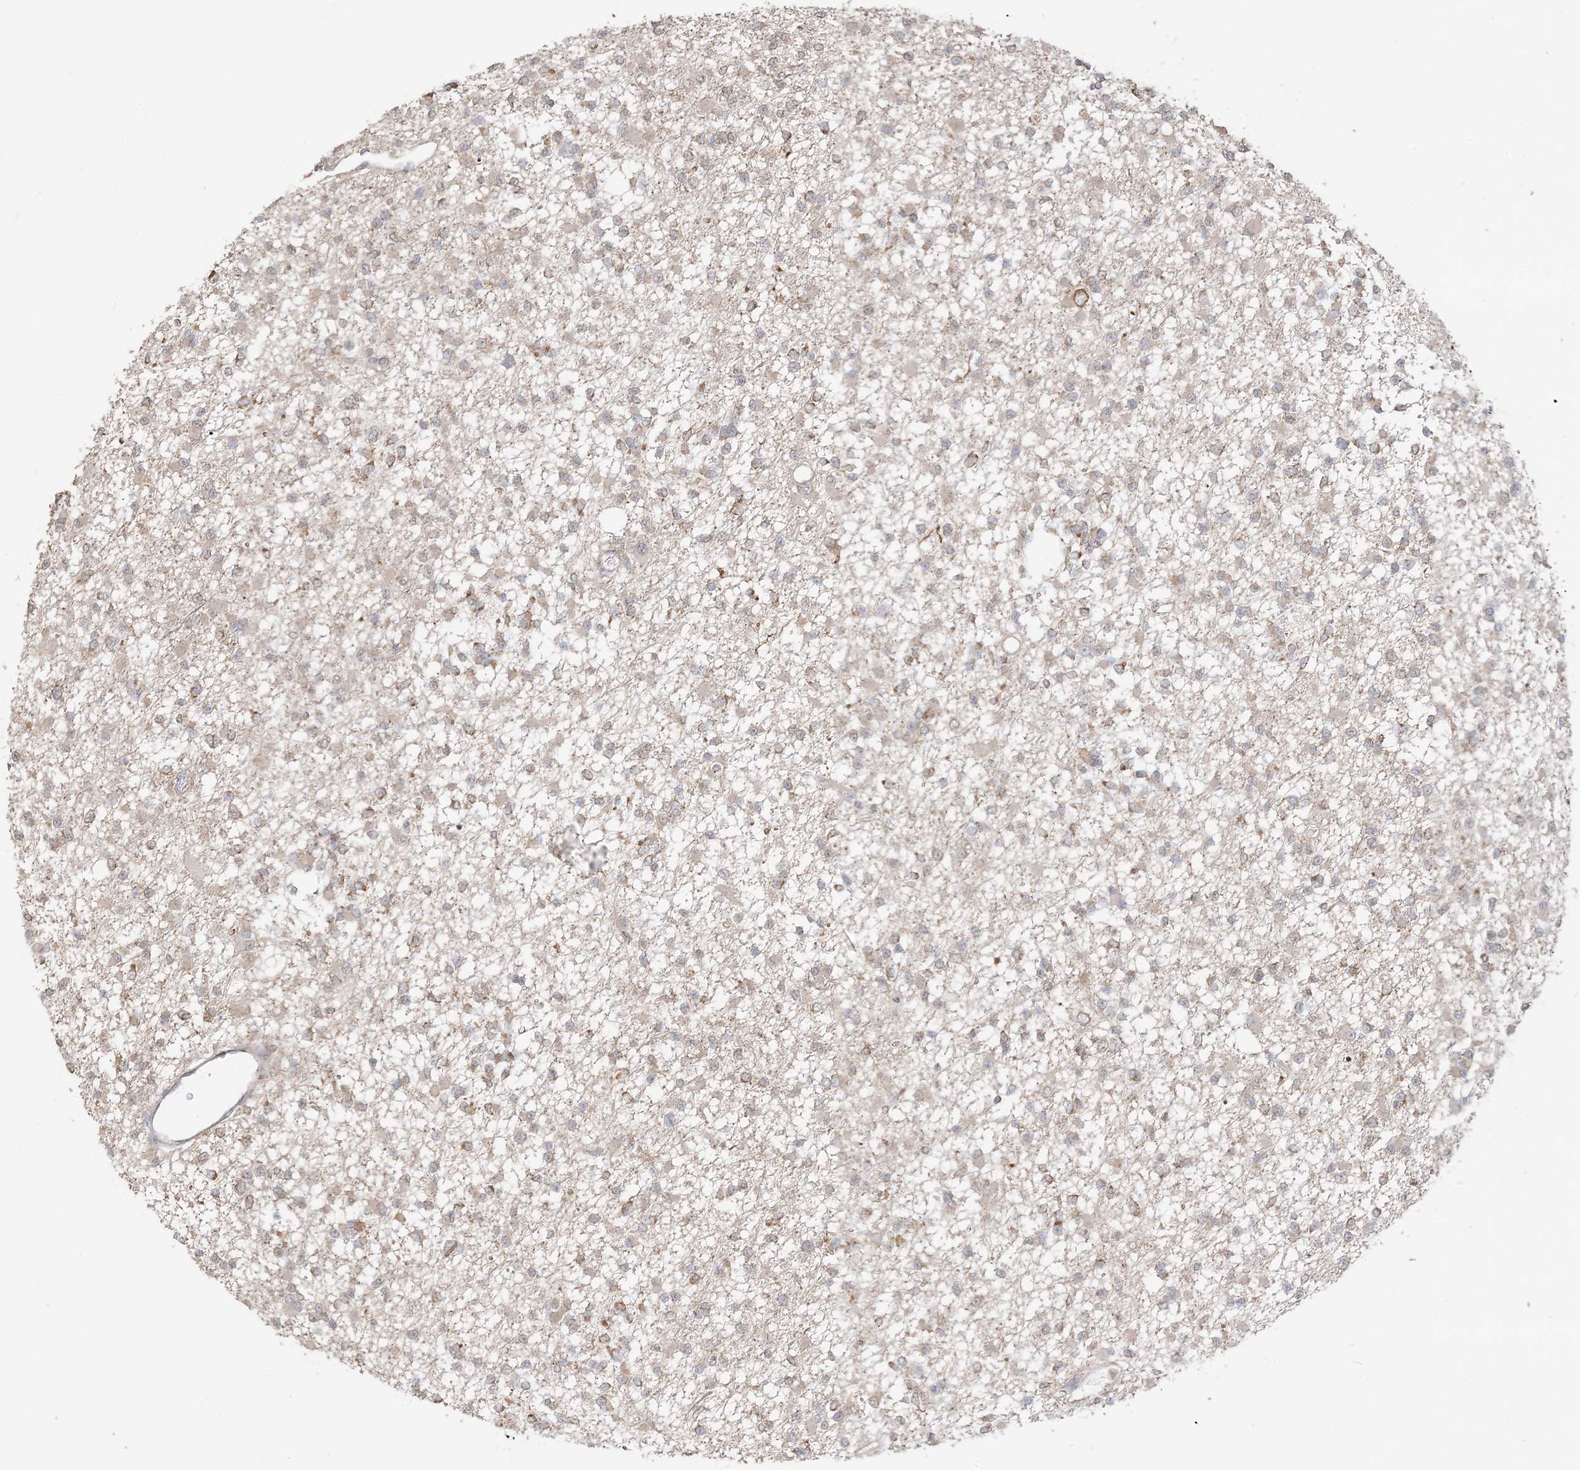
{"staining": {"intensity": "moderate", "quantity": ">75%", "location": "cytoplasmic/membranous"}, "tissue": "glioma", "cell_type": "Tumor cells", "image_type": "cancer", "snomed": [{"axis": "morphology", "description": "Glioma, malignant, Low grade"}, {"axis": "topography", "description": "Brain"}], "caption": "DAB (3,3'-diaminobenzidine) immunohistochemical staining of human malignant low-grade glioma shows moderate cytoplasmic/membranous protein positivity in approximately >75% of tumor cells. (Brightfield microscopy of DAB IHC at high magnification).", "gene": "SIRT3", "patient": {"sex": "female", "age": 22}}